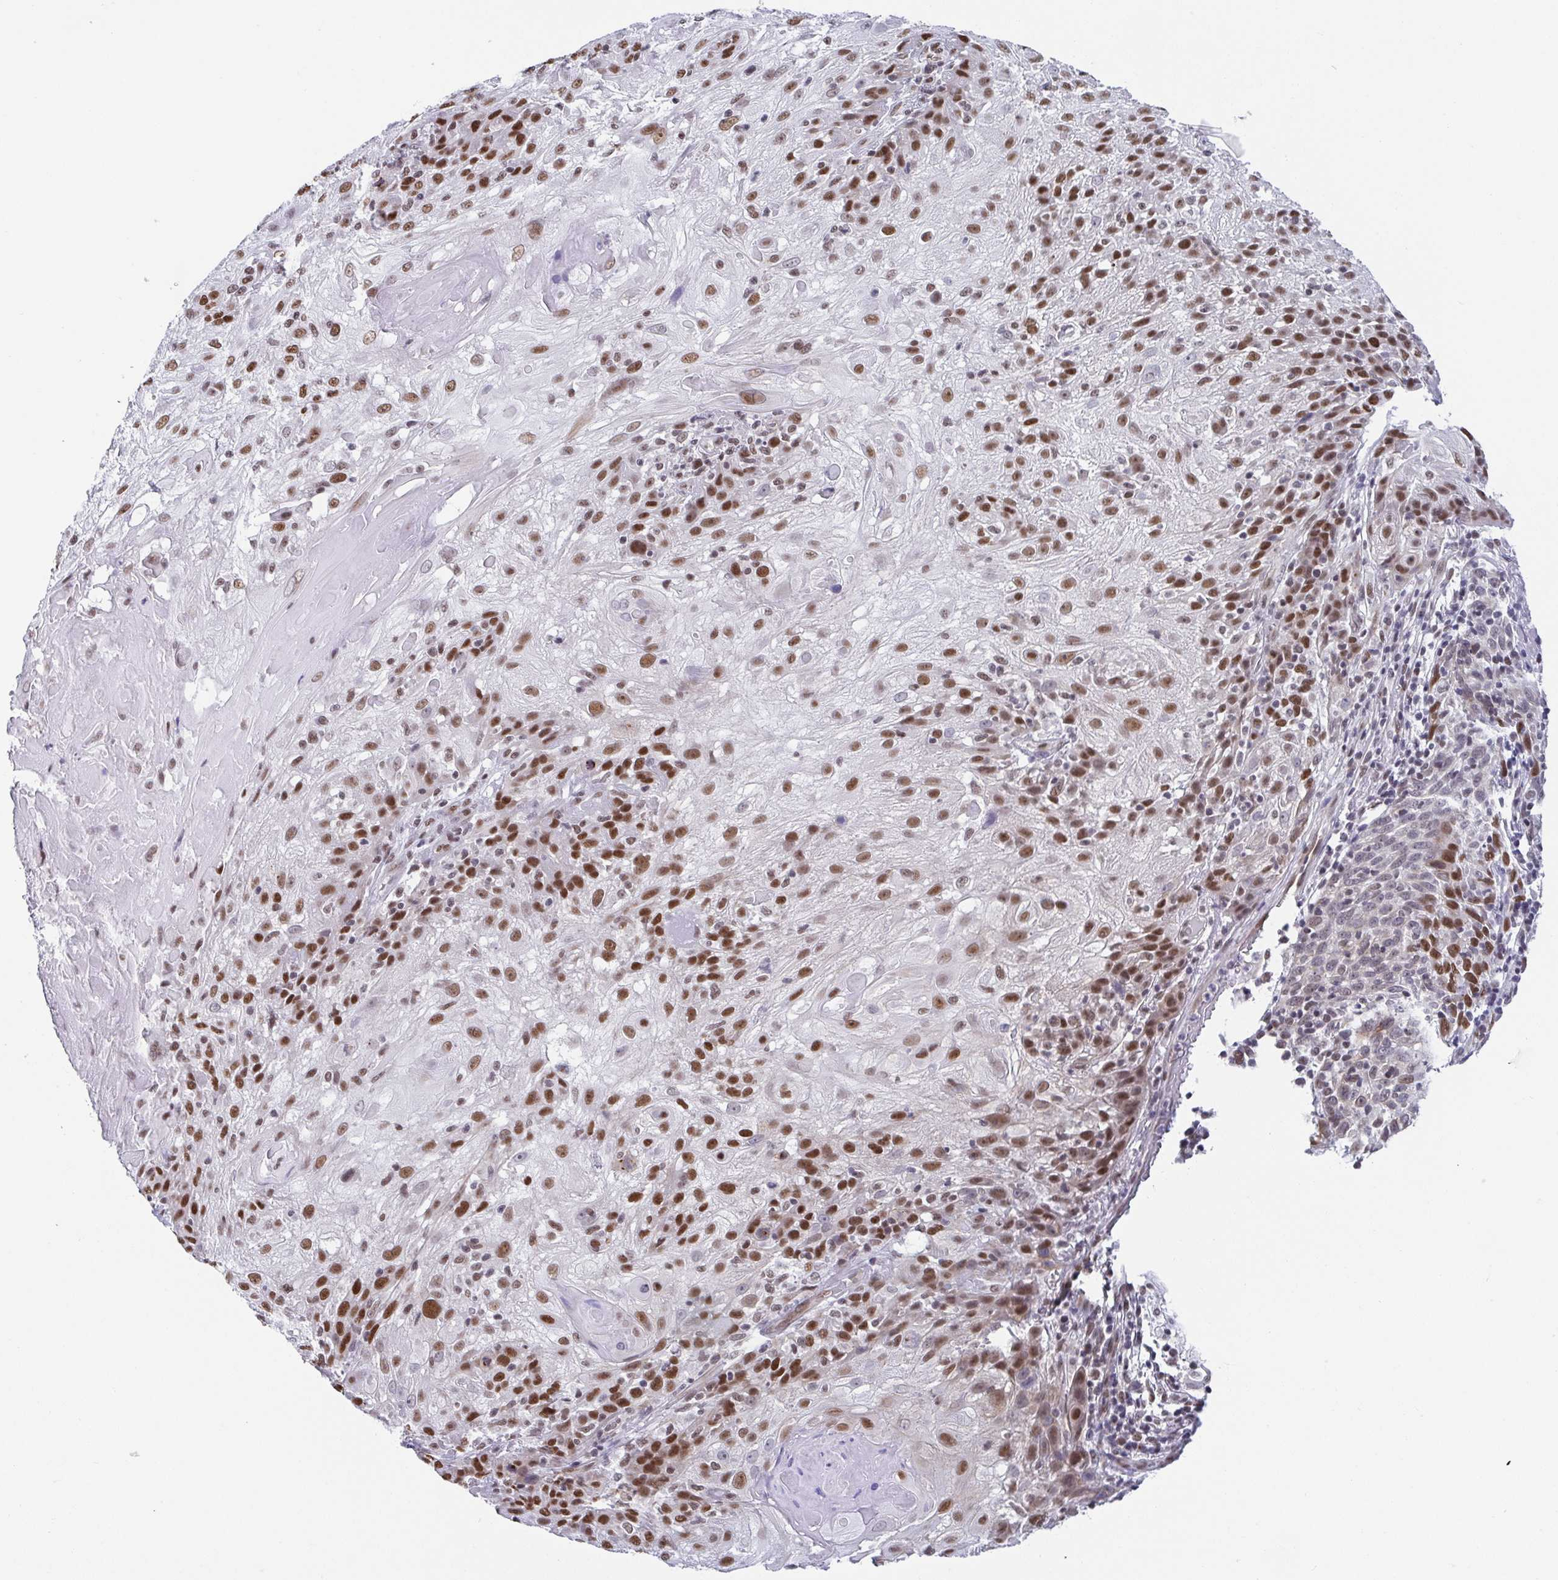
{"staining": {"intensity": "moderate", "quantity": ">75%", "location": "nuclear"}, "tissue": "skin cancer", "cell_type": "Tumor cells", "image_type": "cancer", "snomed": [{"axis": "morphology", "description": "Normal tissue, NOS"}, {"axis": "morphology", "description": "Squamous cell carcinoma, NOS"}, {"axis": "topography", "description": "Skin"}], "caption": "Approximately >75% of tumor cells in skin cancer (squamous cell carcinoma) reveal moderate nuclear protein positivity as visualized by brown immunohistochemical staining.", "gene": "SLC7A10", "patient": {"sex": "female", "age": 83}}